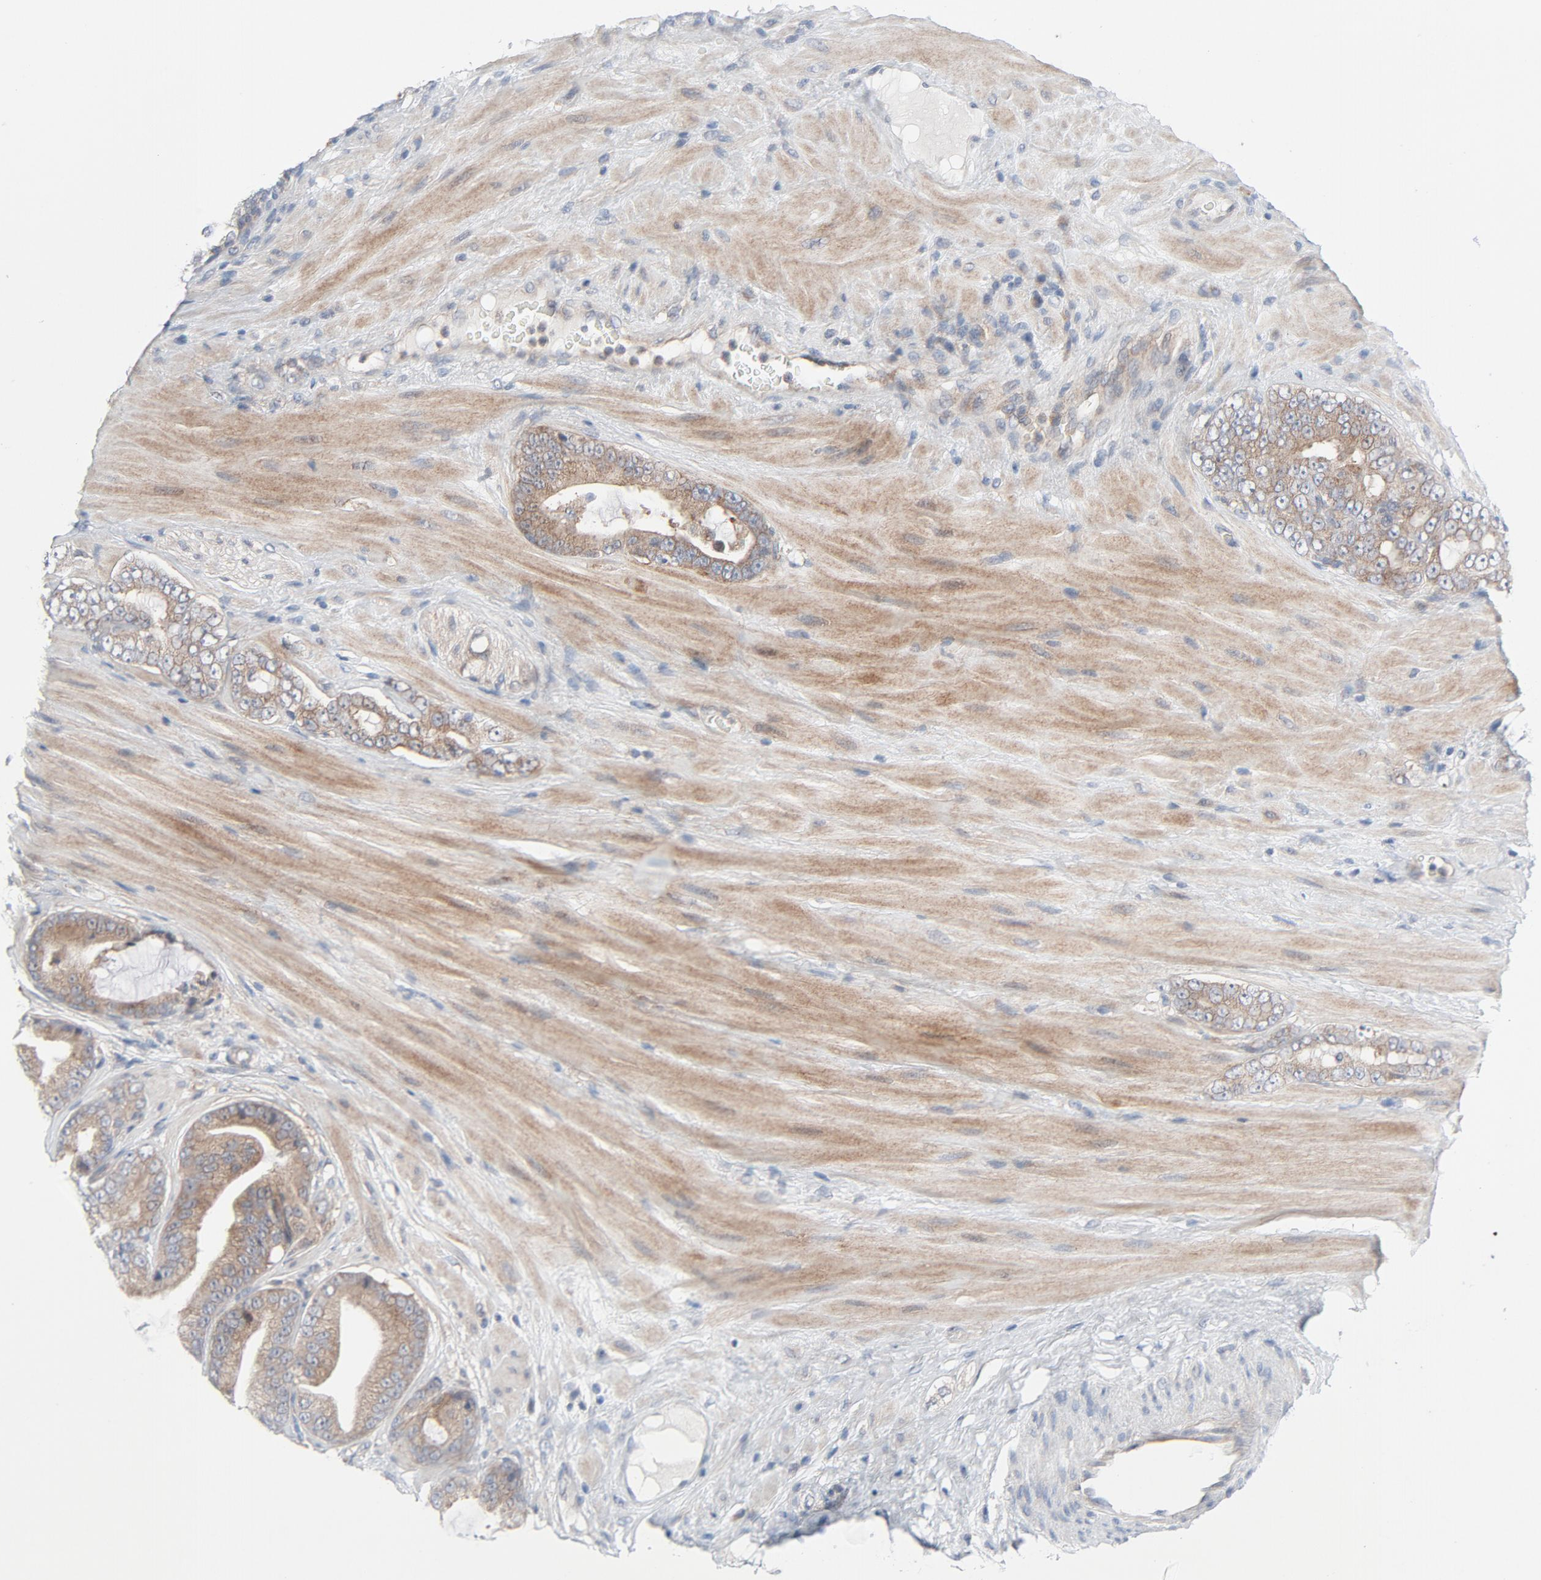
{"staining": {"intensity": "moderate", "quantity": ">75%", "location": "cytoplasmic/membranous"}, "tissue": "prostate cancer", "cell_type": "Tumor cells", "image_type": "cancer", "snomed": [{"axis": "morphology", "description": "Adenocarcinoma, Low grade"}, {"axis": "topography", "description": "Prostate"}], "caption": "A medium amount of moderate cytoplasmic/membranous expression is appreciated in about >75% of tumor cells in prostate cancer tissue. (Brightfield microscopy of DAB IHC at high magnification).", "gene": "TSG101", "patient": {"sex": "male", "age": 58}}